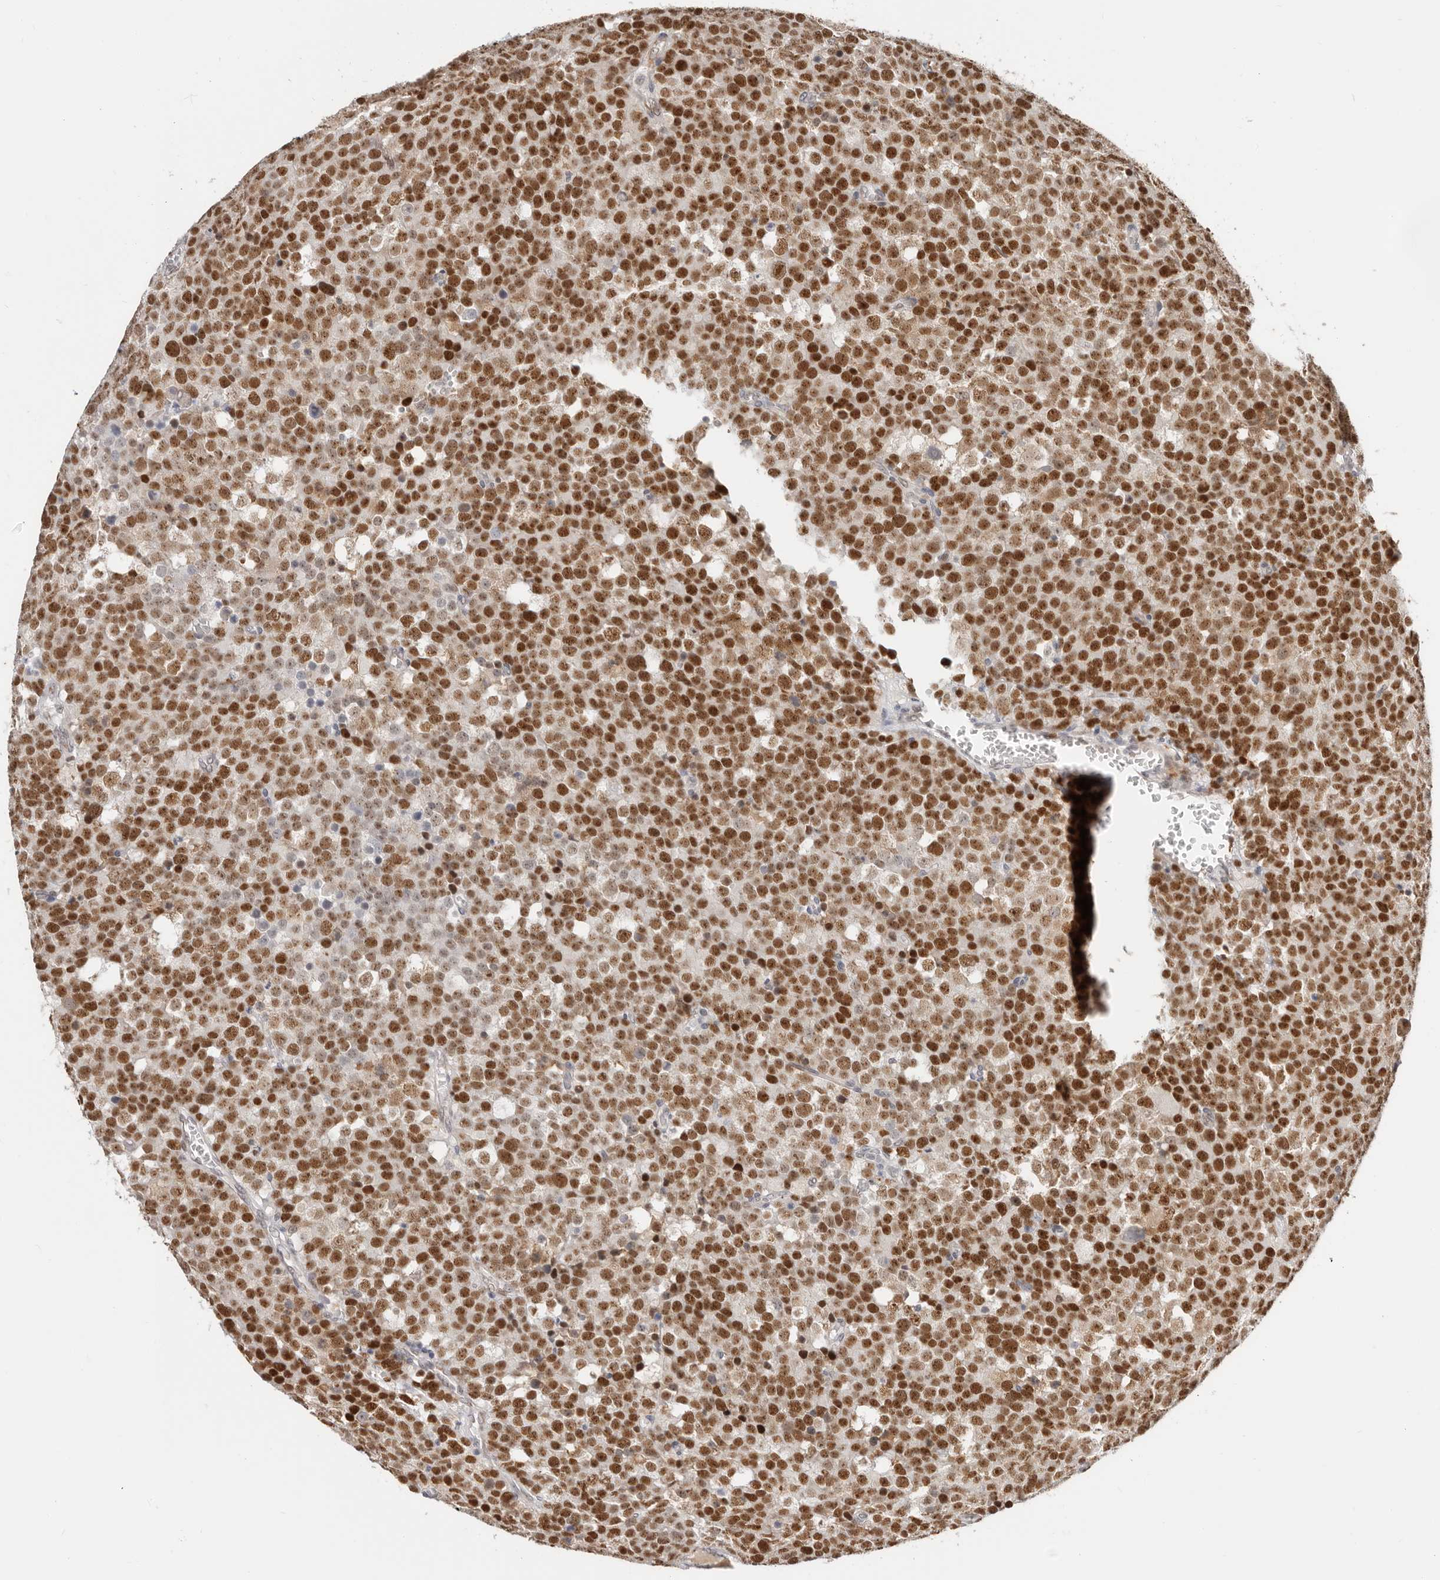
{"staining": {"intensity": "strong", "quantity": ">75%", "location": "nuclear"}, "tissue": "testis cancer", "cell_type": "Tumor cells", "image_type": "cancer", "snomed": [{"axis": "morphology", "description": "Seminoma, NOS"}, {"axis": "topography", "description": "Testis"}], "caption": "Immunohistochemistry staining of testis seminoma, which demonstrates high levels of strong nuclear staining in about >75% of tumor cells indicating strong nuclear protein staining. The staining was performed using DAB (3,3'-diaminobenzidine) (brown) for protein detection and nuclei were counterstained in hematoxylin (blue).", "gene": "RFC2", "patient": {"sex": "male", "age": 71}}